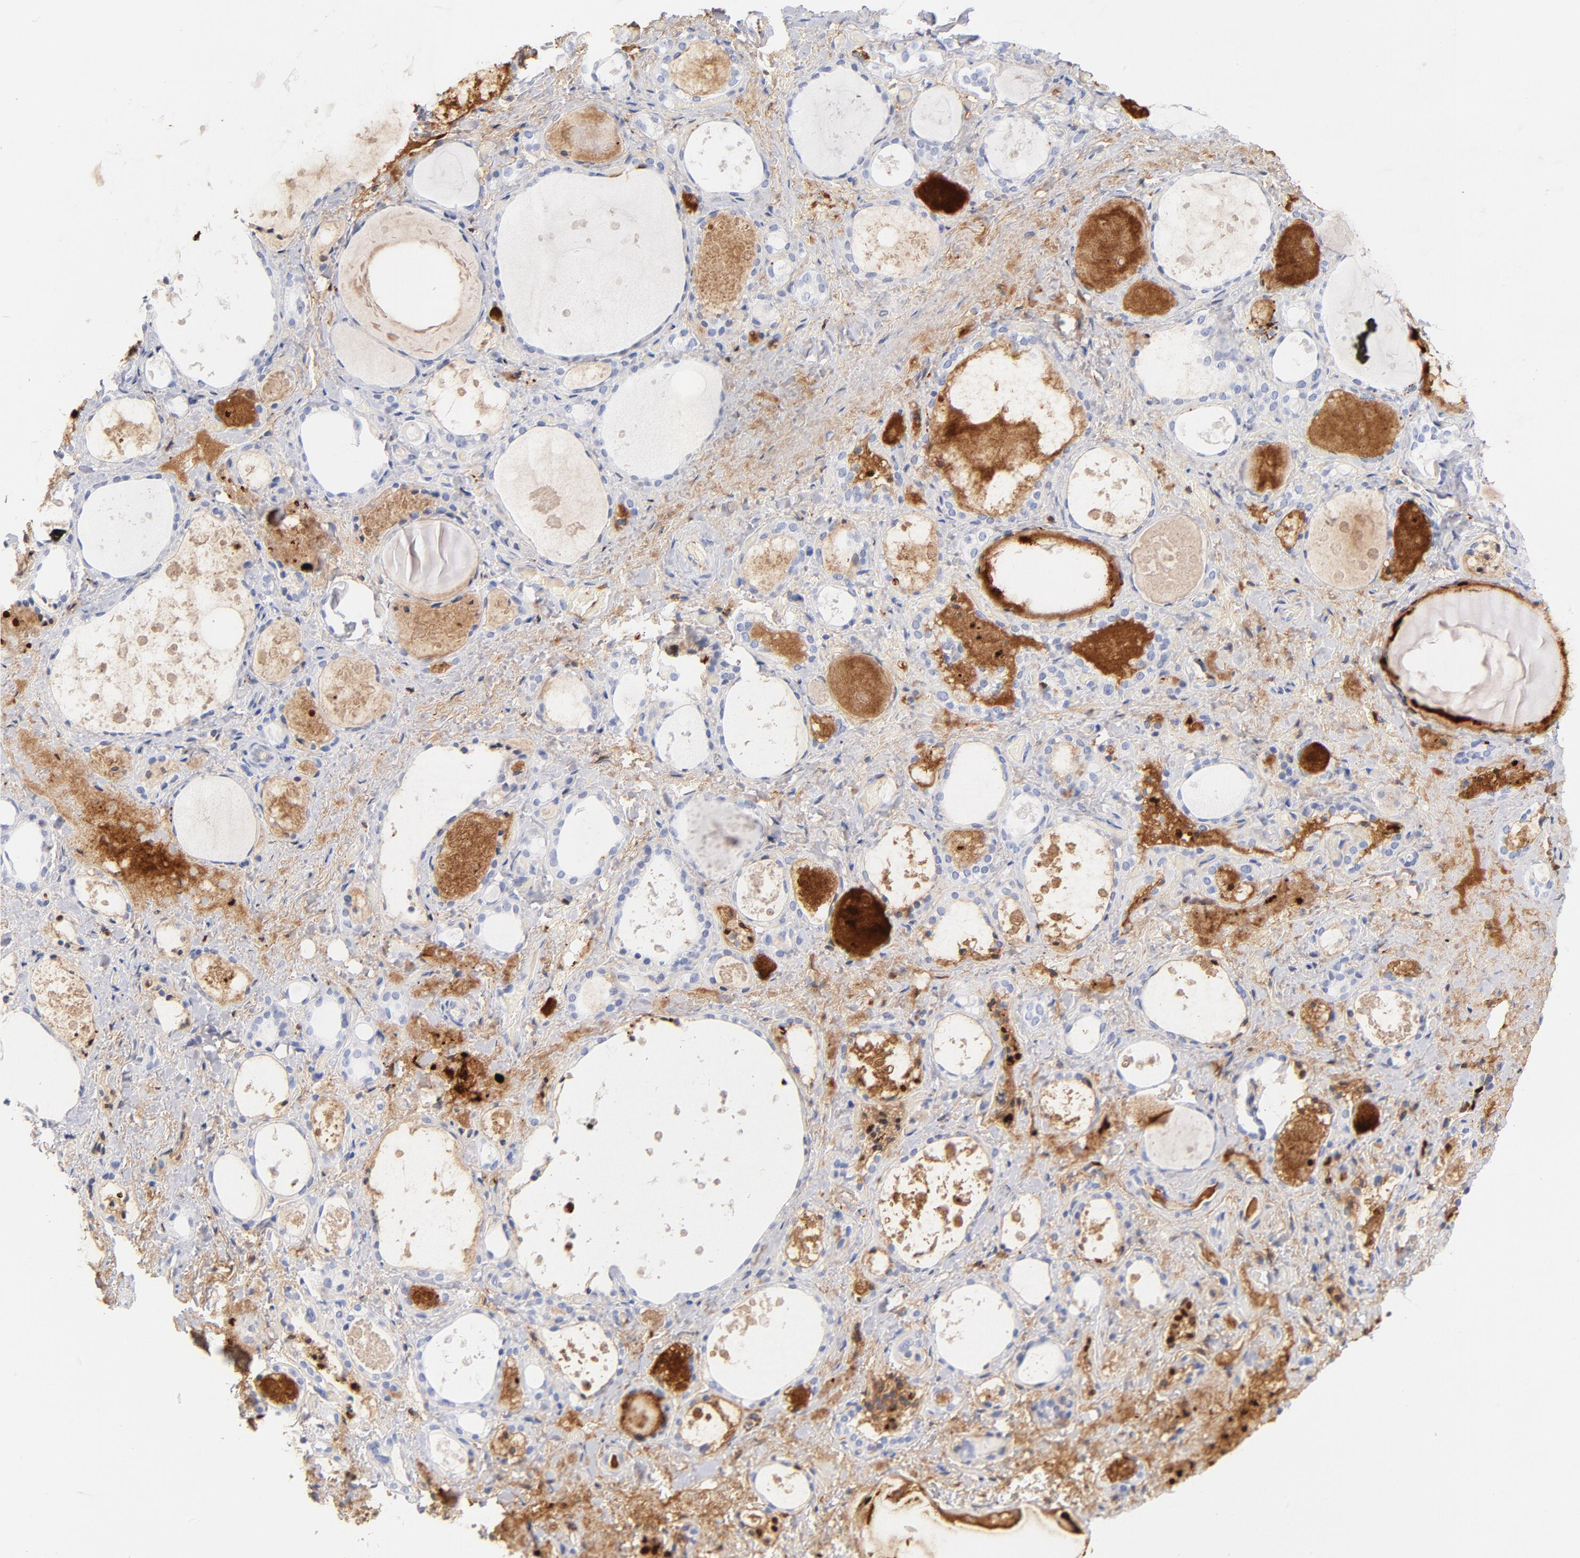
{"staining": {"intensity": "negative", "quantity": "none", "location": "none"}, "tissue": "thyroid gland", "cell_type": "Glandular cells", "image_type": "normal", "snomed": [{"axis": "morphology", "description": "Normal tissue, NOS"}, {"axis": "topography", "description": "Thyroid gland"}], "caption": "The histopathology image shows no significant expression in glandular cells of thyroid gland. (Stains: DAB immunohistochemistry (IHC) with hematoxylin counter stain, Microscopy: brightfield microscopy at high magnification).", "gene": "C3", "patient": {"sex": "female", "age": 75}}